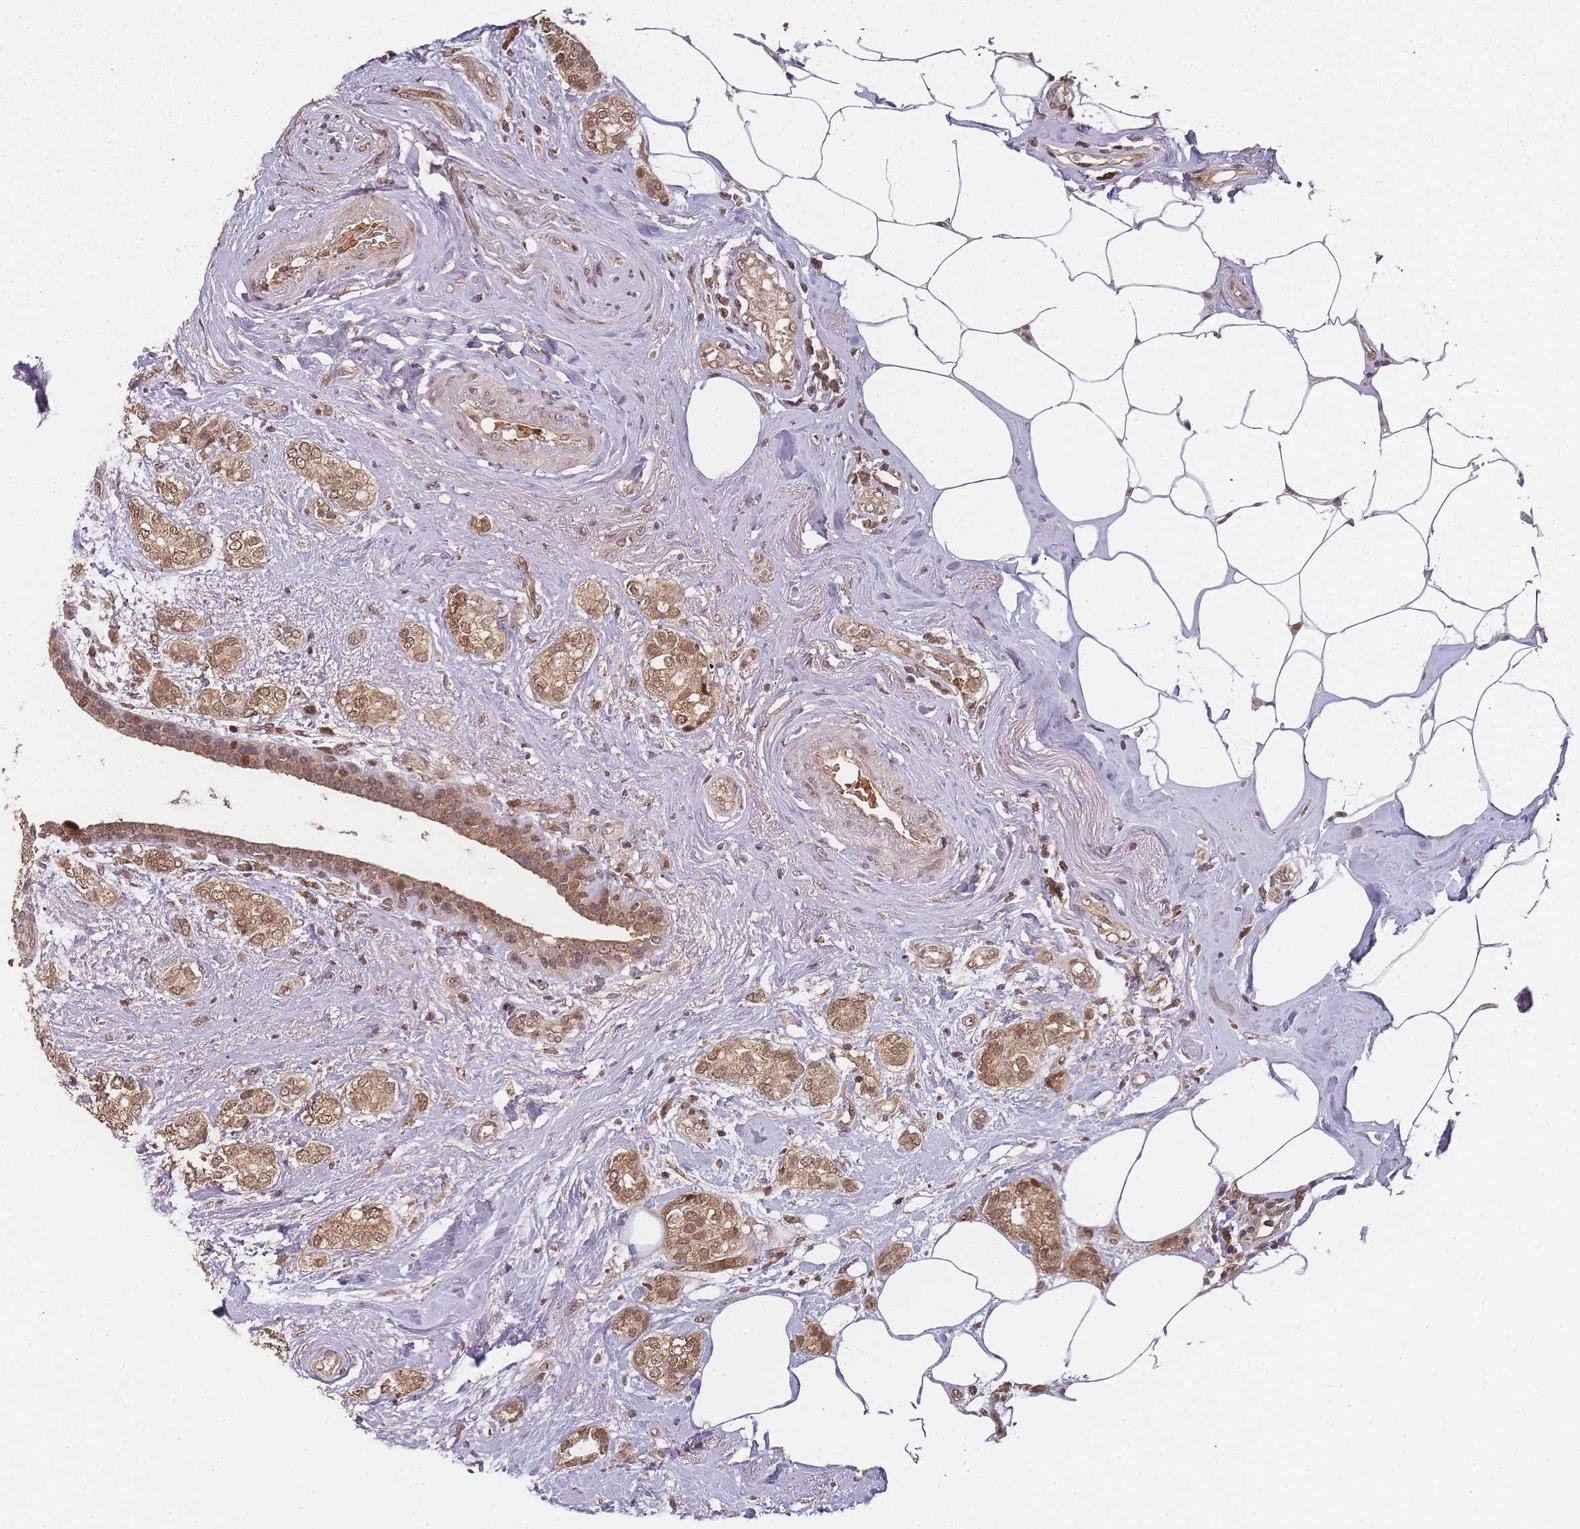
{"staining": {"intensity": "moderate", "quantity": ">75%", "location": "cytoplasmic/membranous,nuclear"}, "tissue": "breast cancer", "cell_type": "Tumor cells", "image_type": "cancer", "snomed": [{"axis": "morphology", "description": "Duct carcinoma"}, {"axis": "topography", "description": "Breast"}], "caption": "Immunohistochemical staining of human breast intraductal carcinoma shows medium levels of moderate cytoplasmic/membranous and nuclear protein positivity in about >75% of tumor cells.", "gene": "ZNF497", "patient": {"sex": "female", "age": 73}}